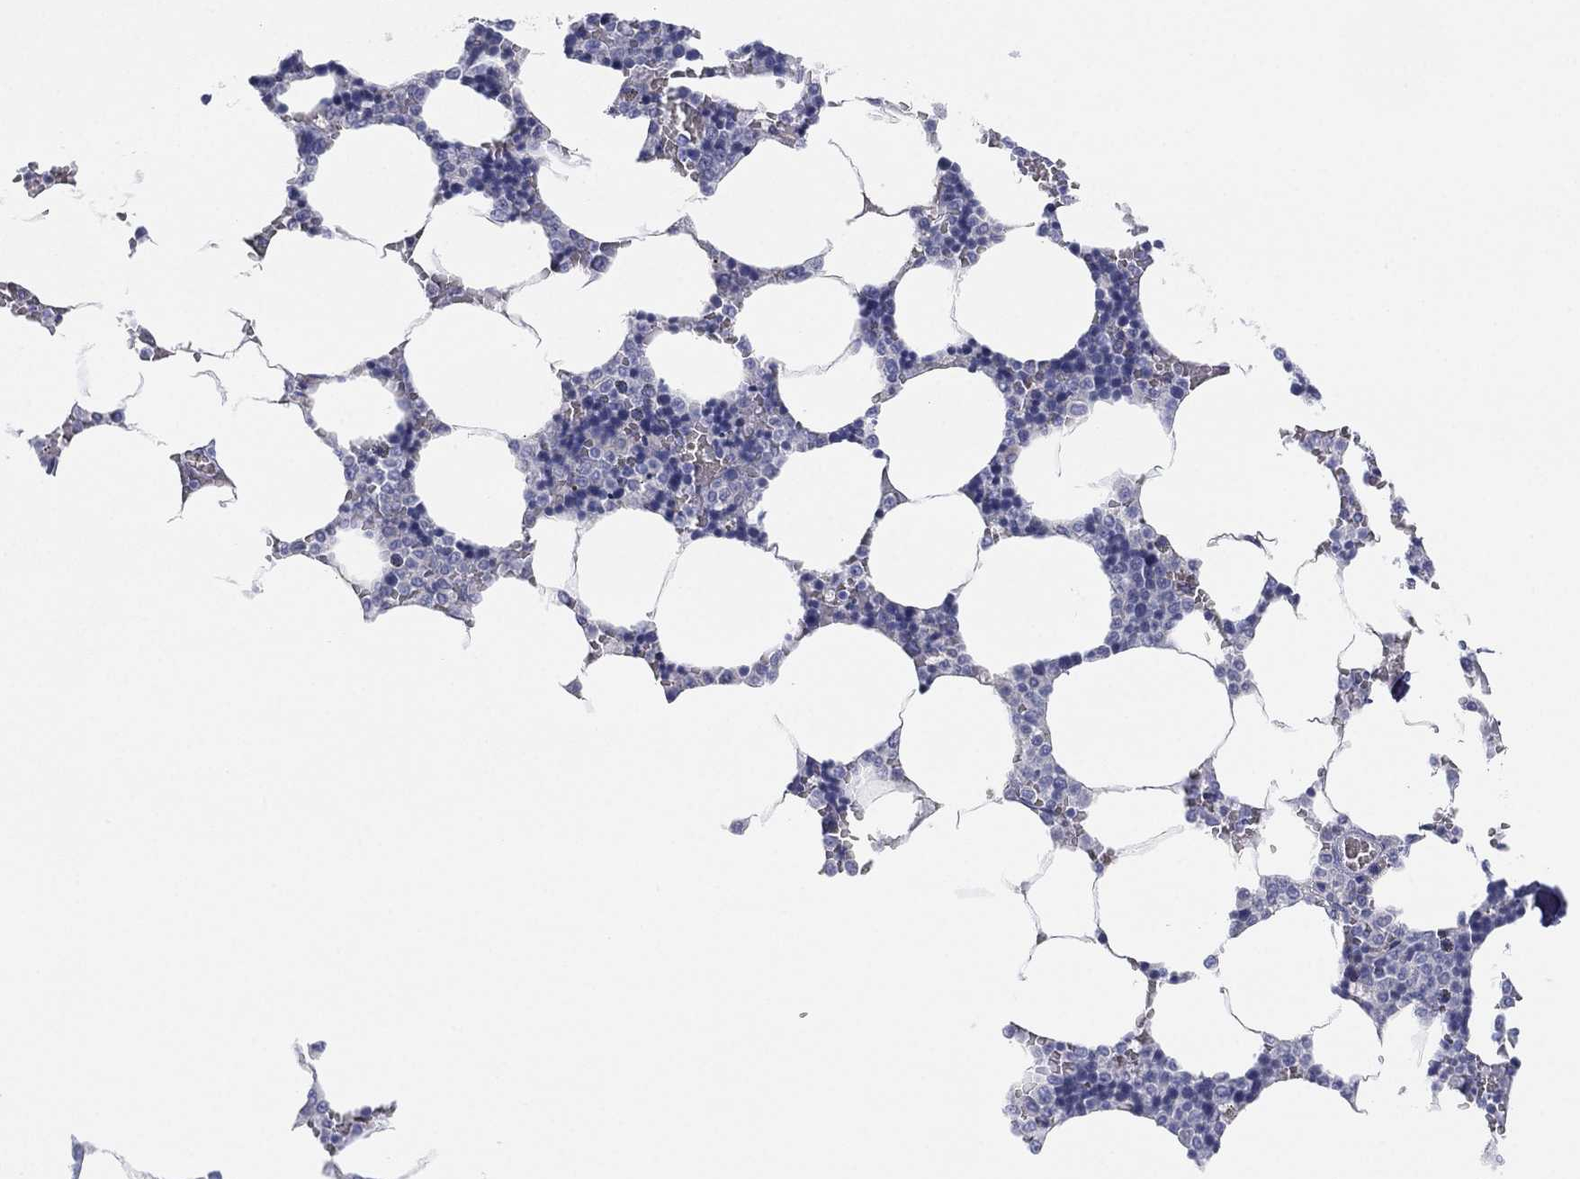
{"staining": {"intensity": "negative", "quantity": "none", "location": "none"}, "tissue": "bone marrow", "cell_type": "Hematopoietic cells", "image_type": "normal", "snomed": [{"axis": "morphology", "description": "Normal tissue, NOS"}, {"axis": "topography", "description": "Bone marrow"}], "caption": "Immunohistochemical staining of normal bone marrow reveals no significant positivity in hematopoietic cells. (DAB immunohistochemistry (IHC) with hematoxylin counter stain).", "gene": "MLF1", "patient": {"sex": "male", "age": 63}}